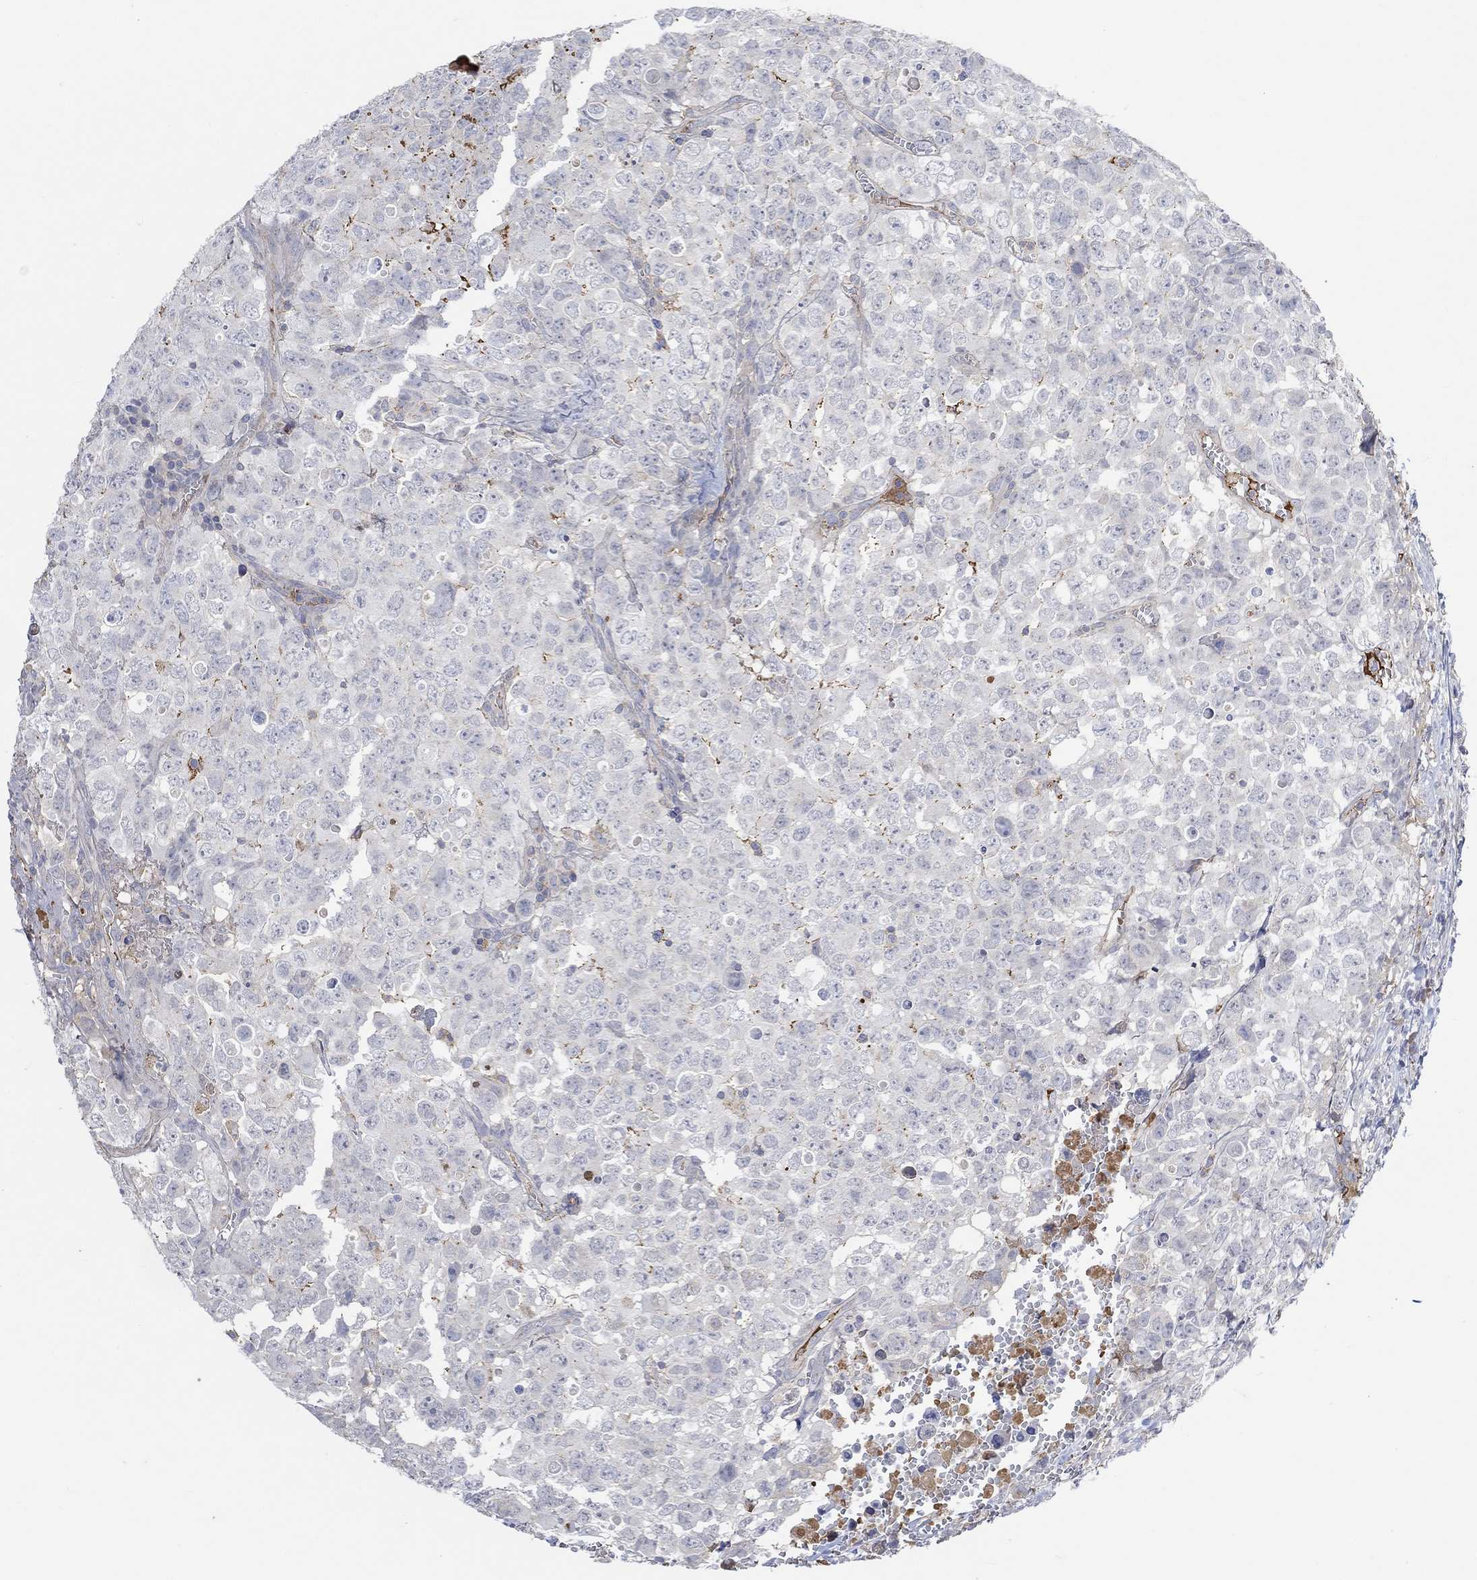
{"staining": {"intensity": "negative", "quantity": "none", "location": "none"}, "tissue": "testis cancer", "cell_type": "Tumor cells", "image_type": "cancer", "snomed": [{"axis": "morphology", "description": "Carcinoma, Embryonal, NOS"}, {"axis": "topography", "description": "Testis"}], "caption": "A high-resolution micrograph shows immunohistochemistry (IHC) staining of testis embryonal carcinoma, which reveals no significant positivity in tumor cells.", "gene": "MSTN", "patient": {"sex": "male", "age": 23}}